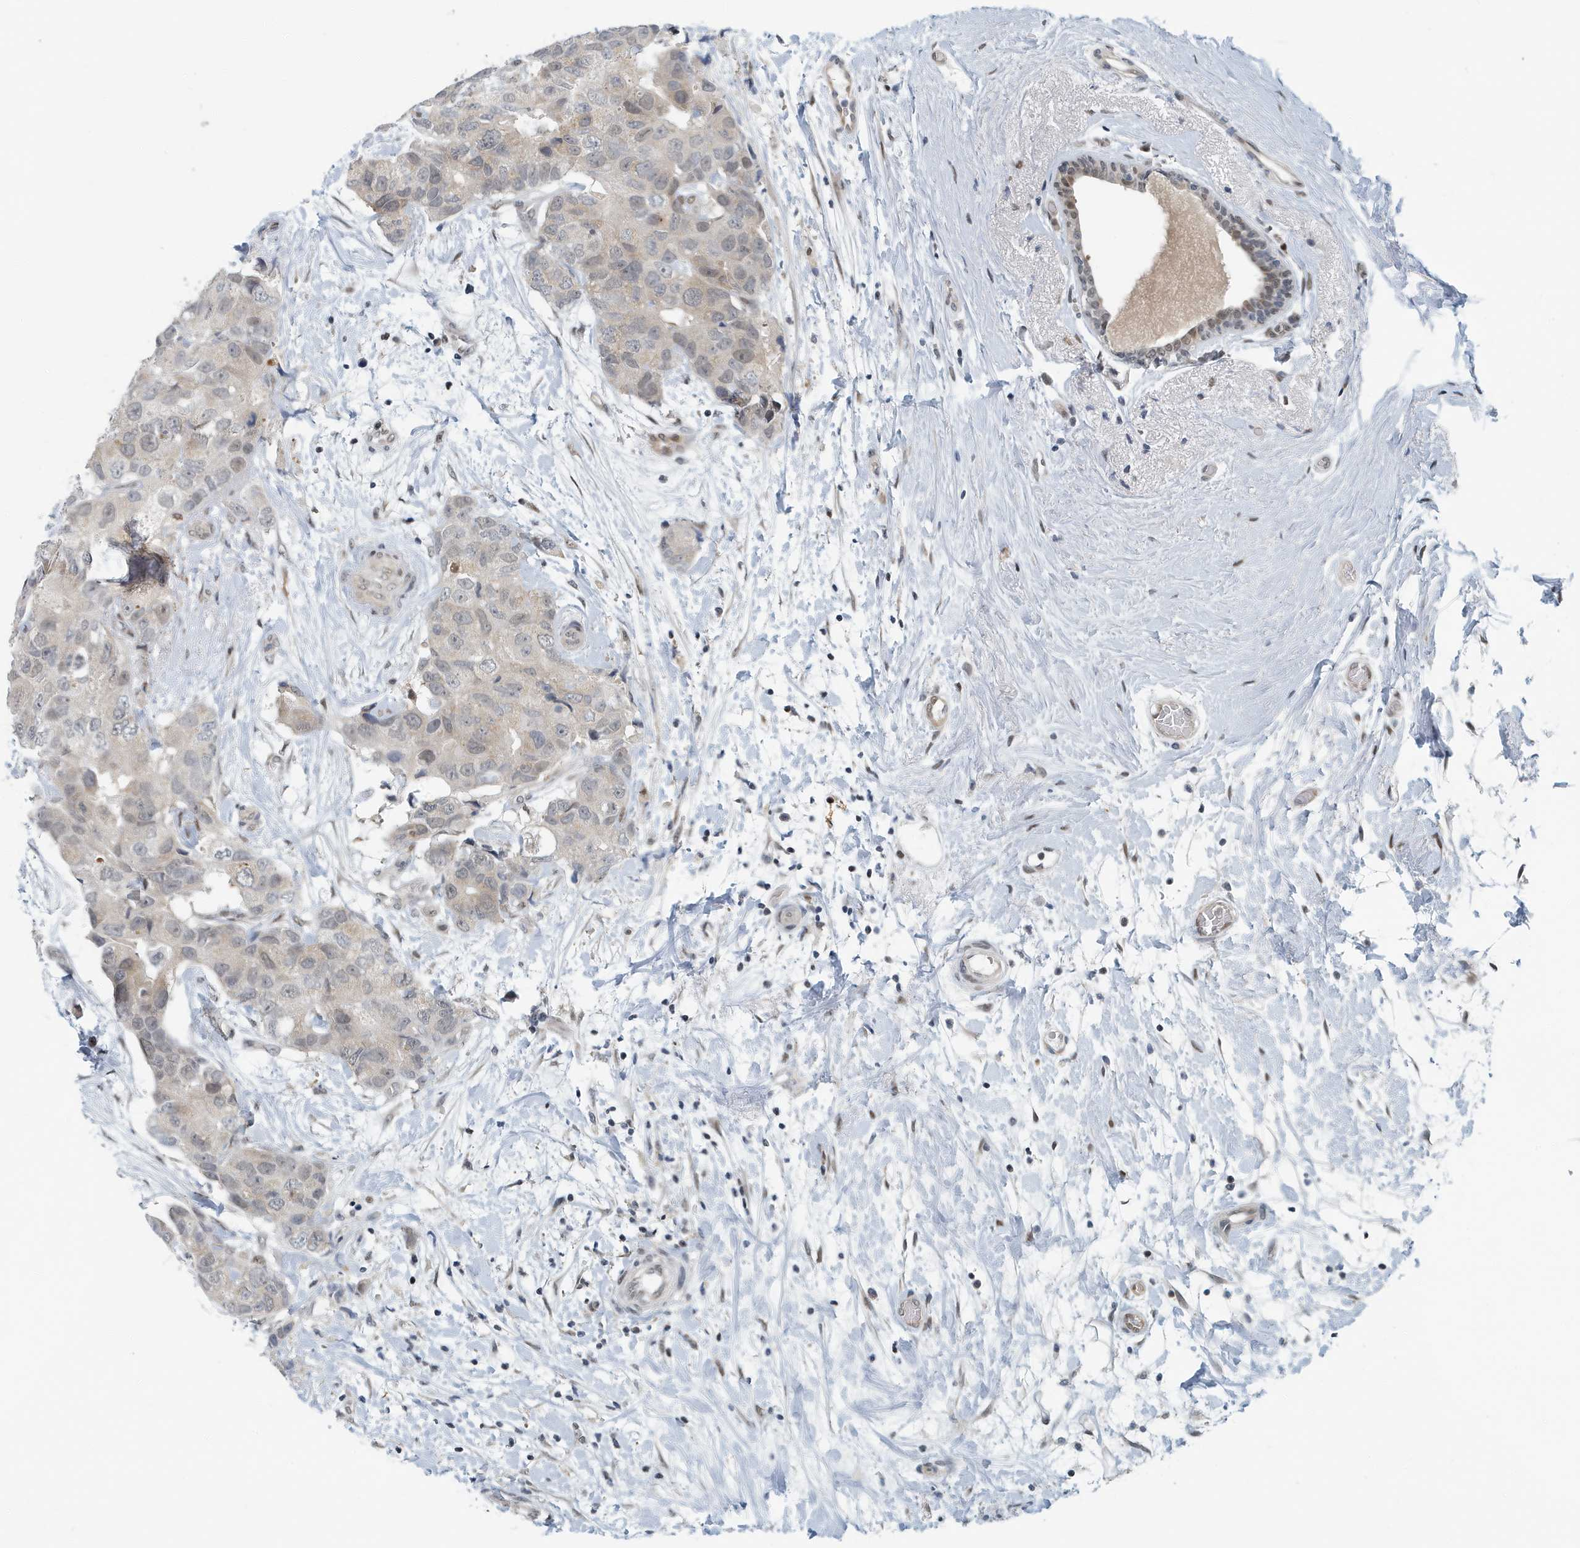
{"staining": {"intensity": "weak", "quantity": ">75%", "location": "cytoplasmic/membranous,nuclear"}, "tissue": "breast cancer", "cell_type": "Tumor cells", "image_type": "cancer", "snomed": [{"axis": "morphology", "description": "Duct carcinoma"}, {"axis": "topography", "description": "Breast"}], "caption": "Human intraductal carcinoma (breast) stained for a protein (brown) reveals weak cytoplasmic/membranous and nuclear positive expression in approximately >75% of tumor cells.", "gene": "KIF15", "patient": {"sex": "female", "age": 62}}